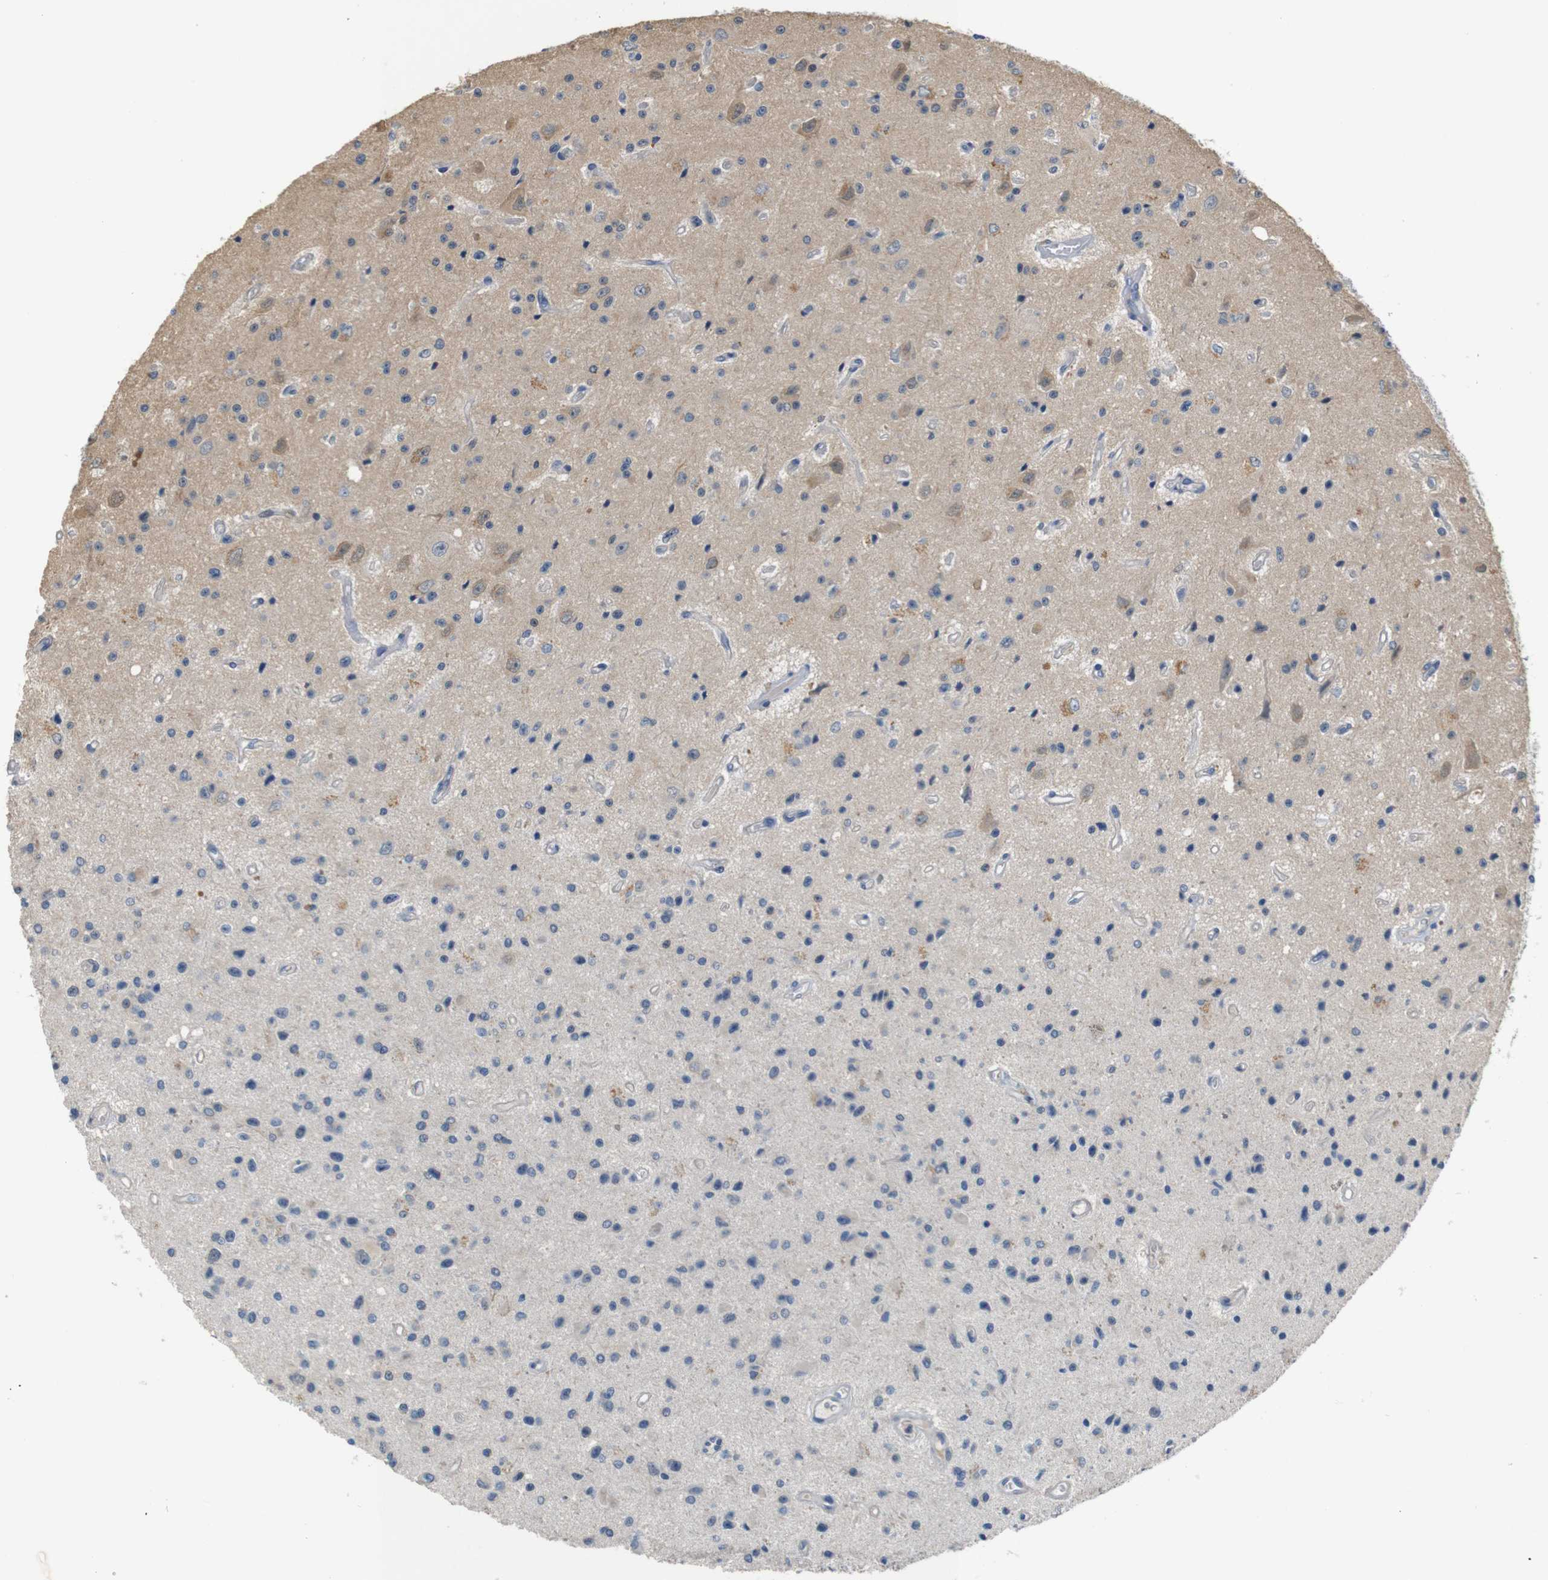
{"staining": {"intensity": "negative", "quantity": "none", "location": "none"}, "tissue": "glioma", "cell_type": "Tumor cells", "image_type": "cancer", "snomed": [{"axis": "morphology", "description": "Glioma, malignant, Low grade"}, {"axis": "topography", "description": "Brain"}], "caption": "This is a micrograph of immunohistochemistry (IHC) staining of malignant glioma (low-grade), which shows no expression in tumor cells.", "gene": "SFN", "patient": {"sex": "male", "age": 58}}